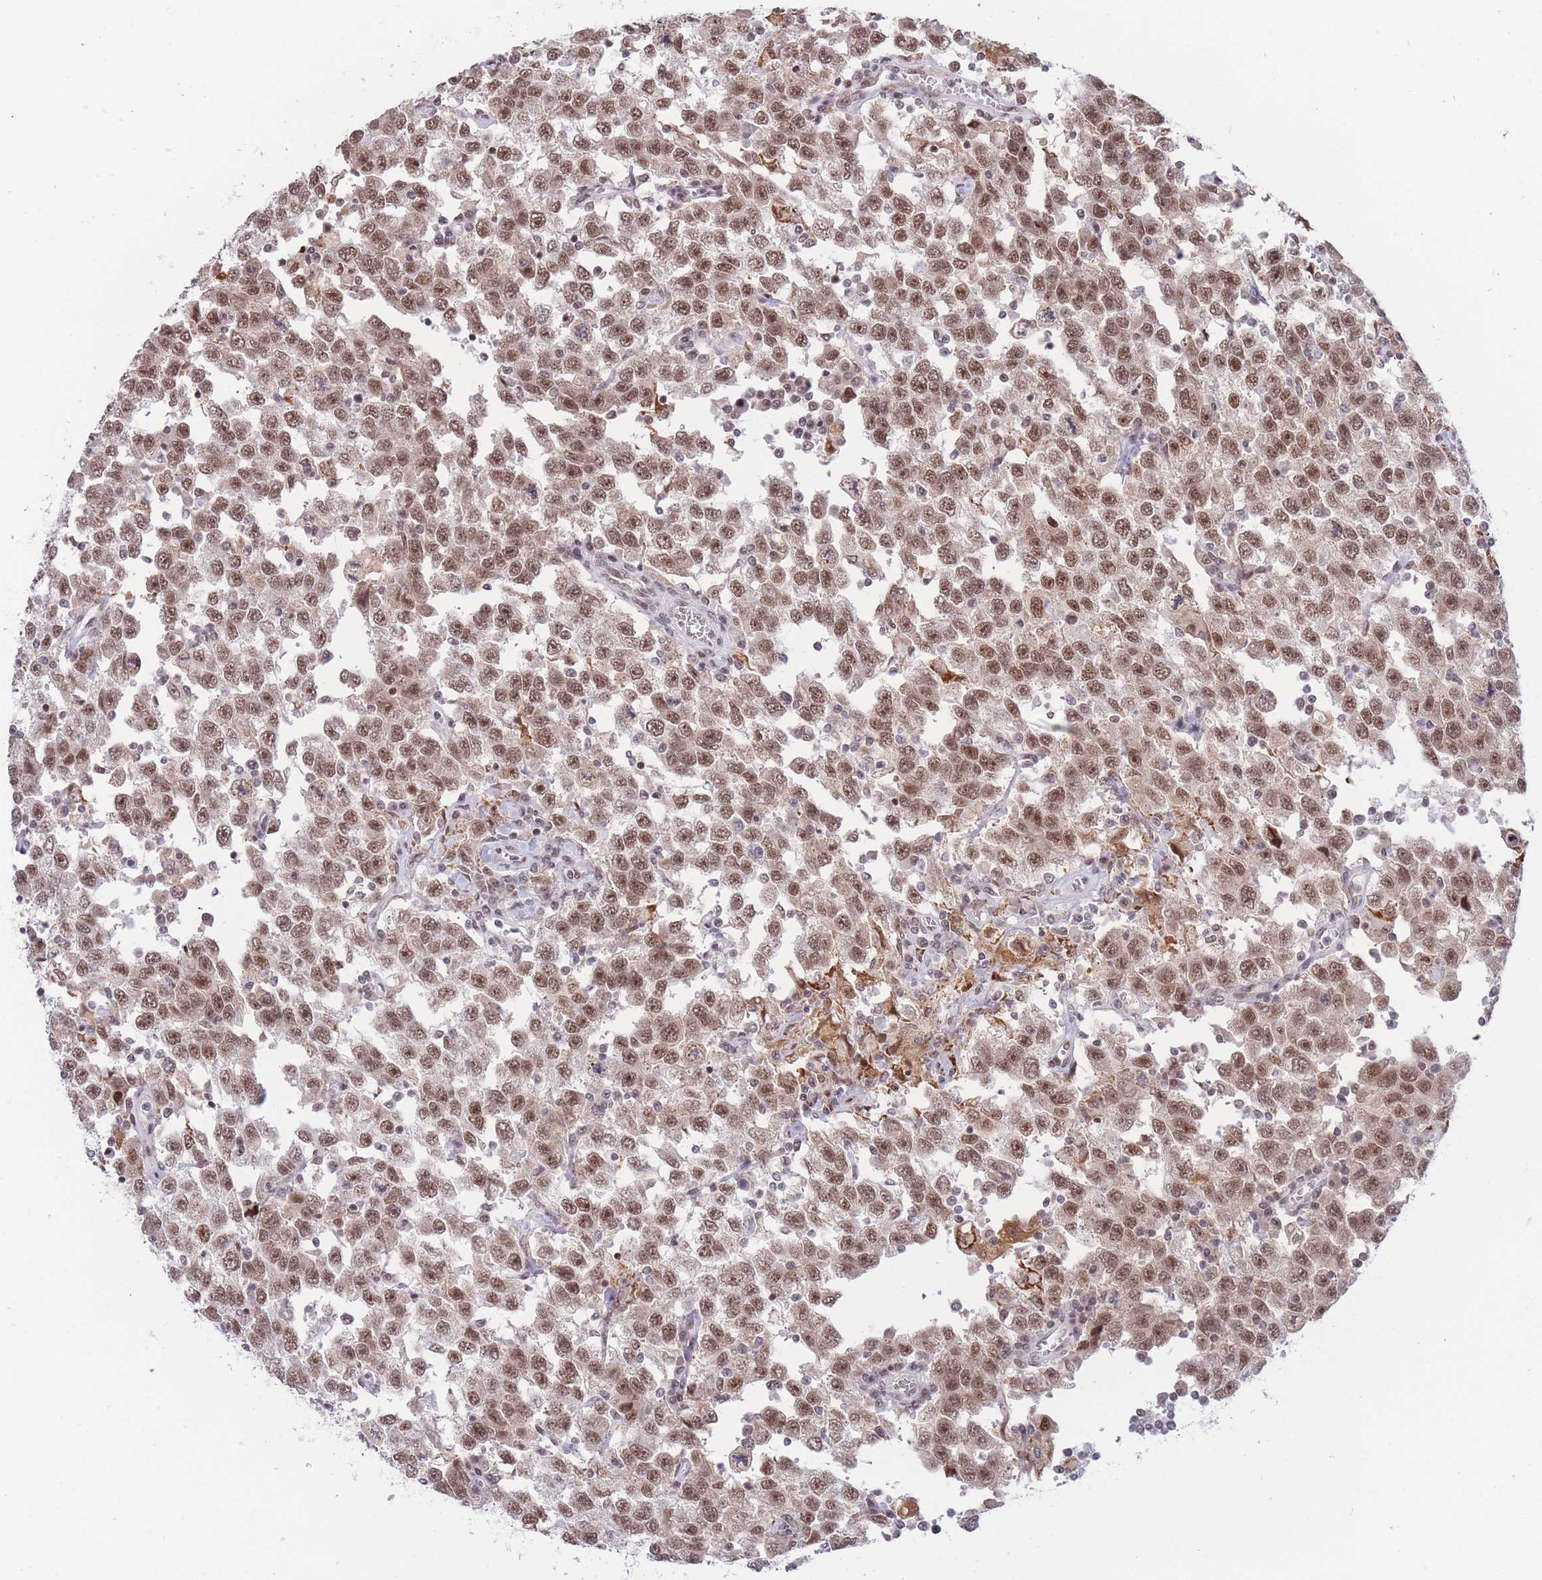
{"staining": {"intensity": "moderate", "quantity": ">75%", "location": "nuclear"}, "tissue": "testis cancer", "cell_type": "Tumor cells", "image_type": "cancer", "snomed": [{"axis": "morphology", "description": "Seminoma, NOS"}, {"axis": "topography", "description": "Testis"}], "caption": "Testis cancer stained with a brown dye exhibits moderate nuclear positive expression in about >75% of tumor cells.", "gene": "TARBP2", "patient": {"sex": "male", "age": 41}}